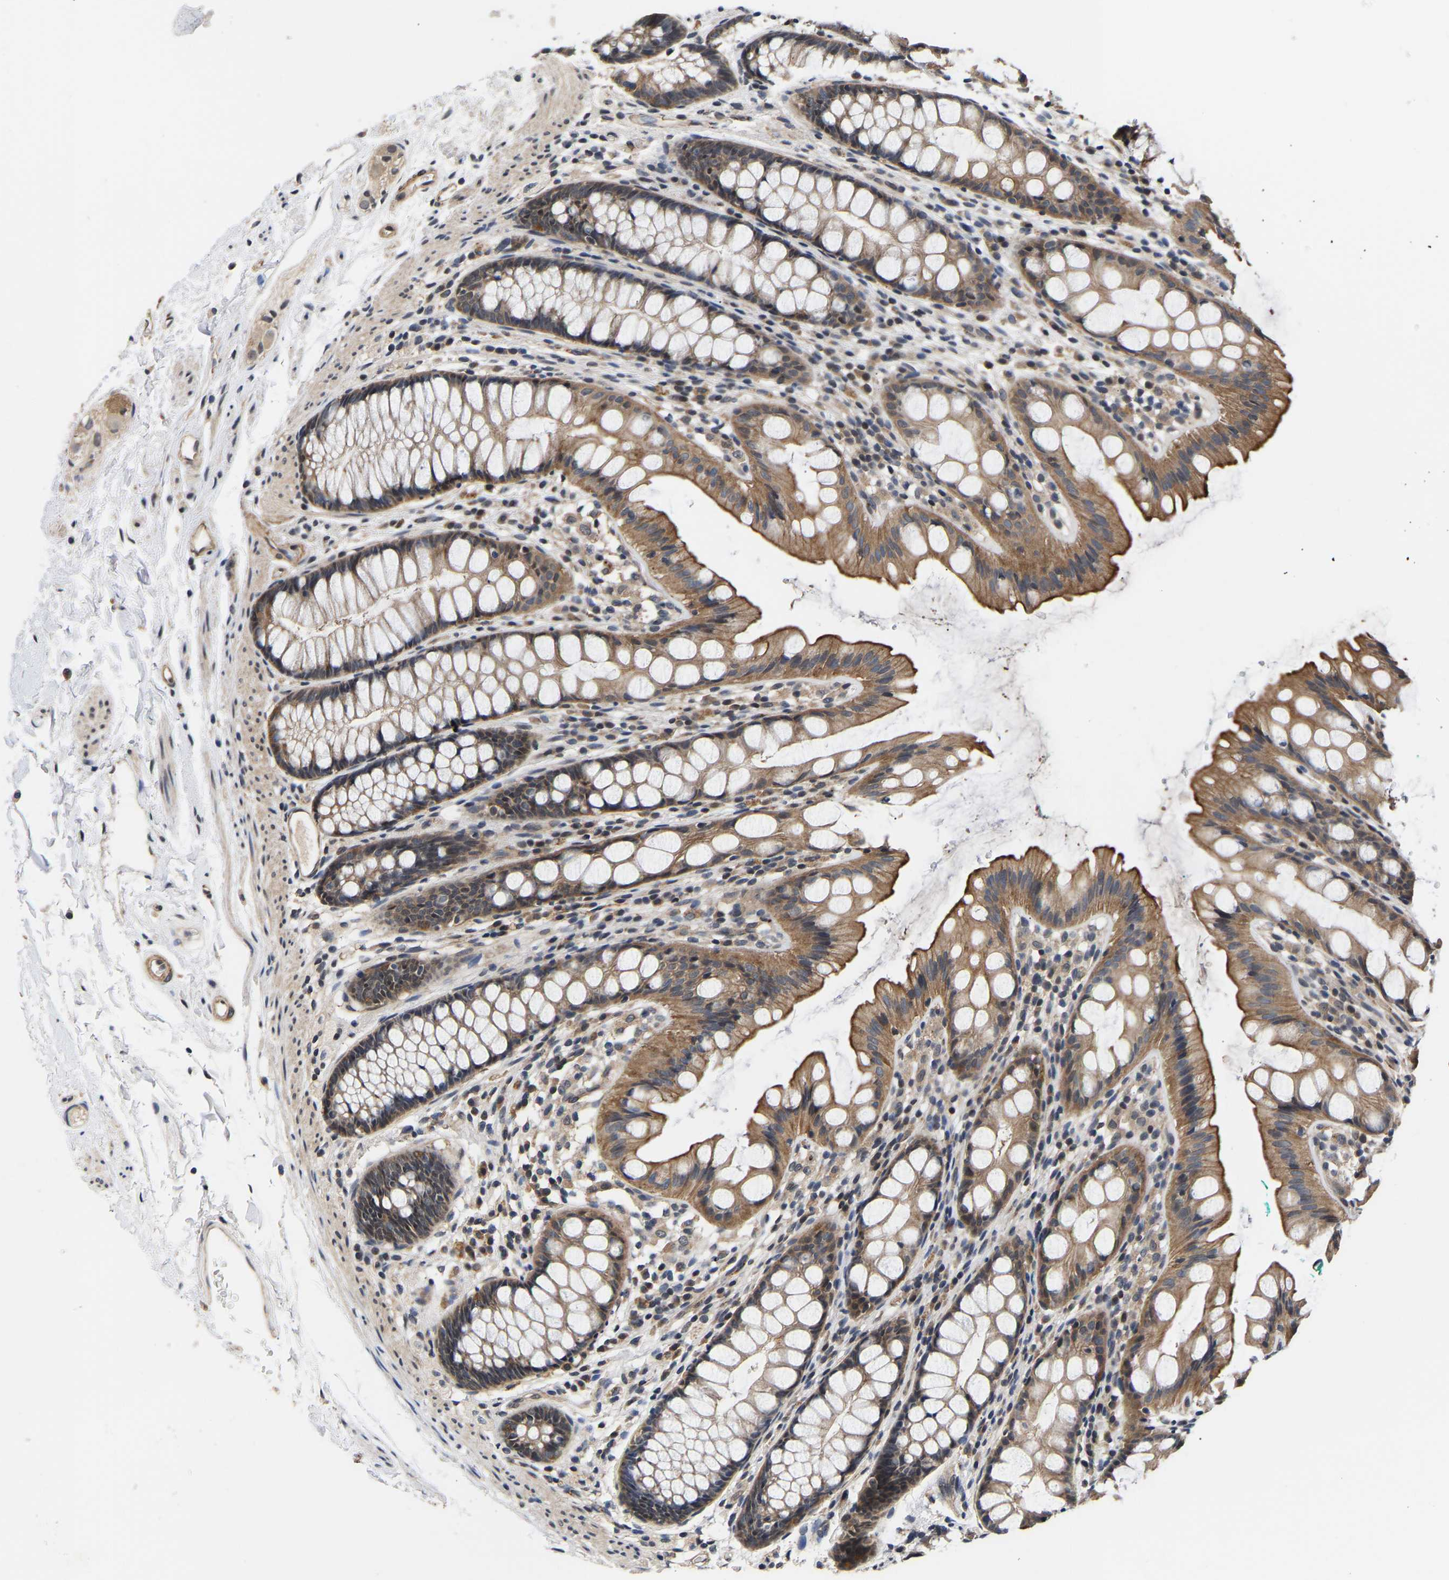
{"staining": {"intensity": "moderate", "quantity": ">75%", "location": "cytoplasmic/membranous"}, "tissue": "rectum", "cell_type": "Glandular cells", "image_type": "normal", "snomed": [{"axis": "morphology", "description": "Normal tissue, NOS"}, {"axis": "topography", "description": "Rectum"}], "caption": "This photomicrograph reveals immunohistochemistry (IHC) staining of unremarkable rectum, with medium moderate cytoplasmic/membranous positivity in approximately >75% of glandular cells.", "gene": "METTL16", "patient": {"sex": "female", "age": 65}}